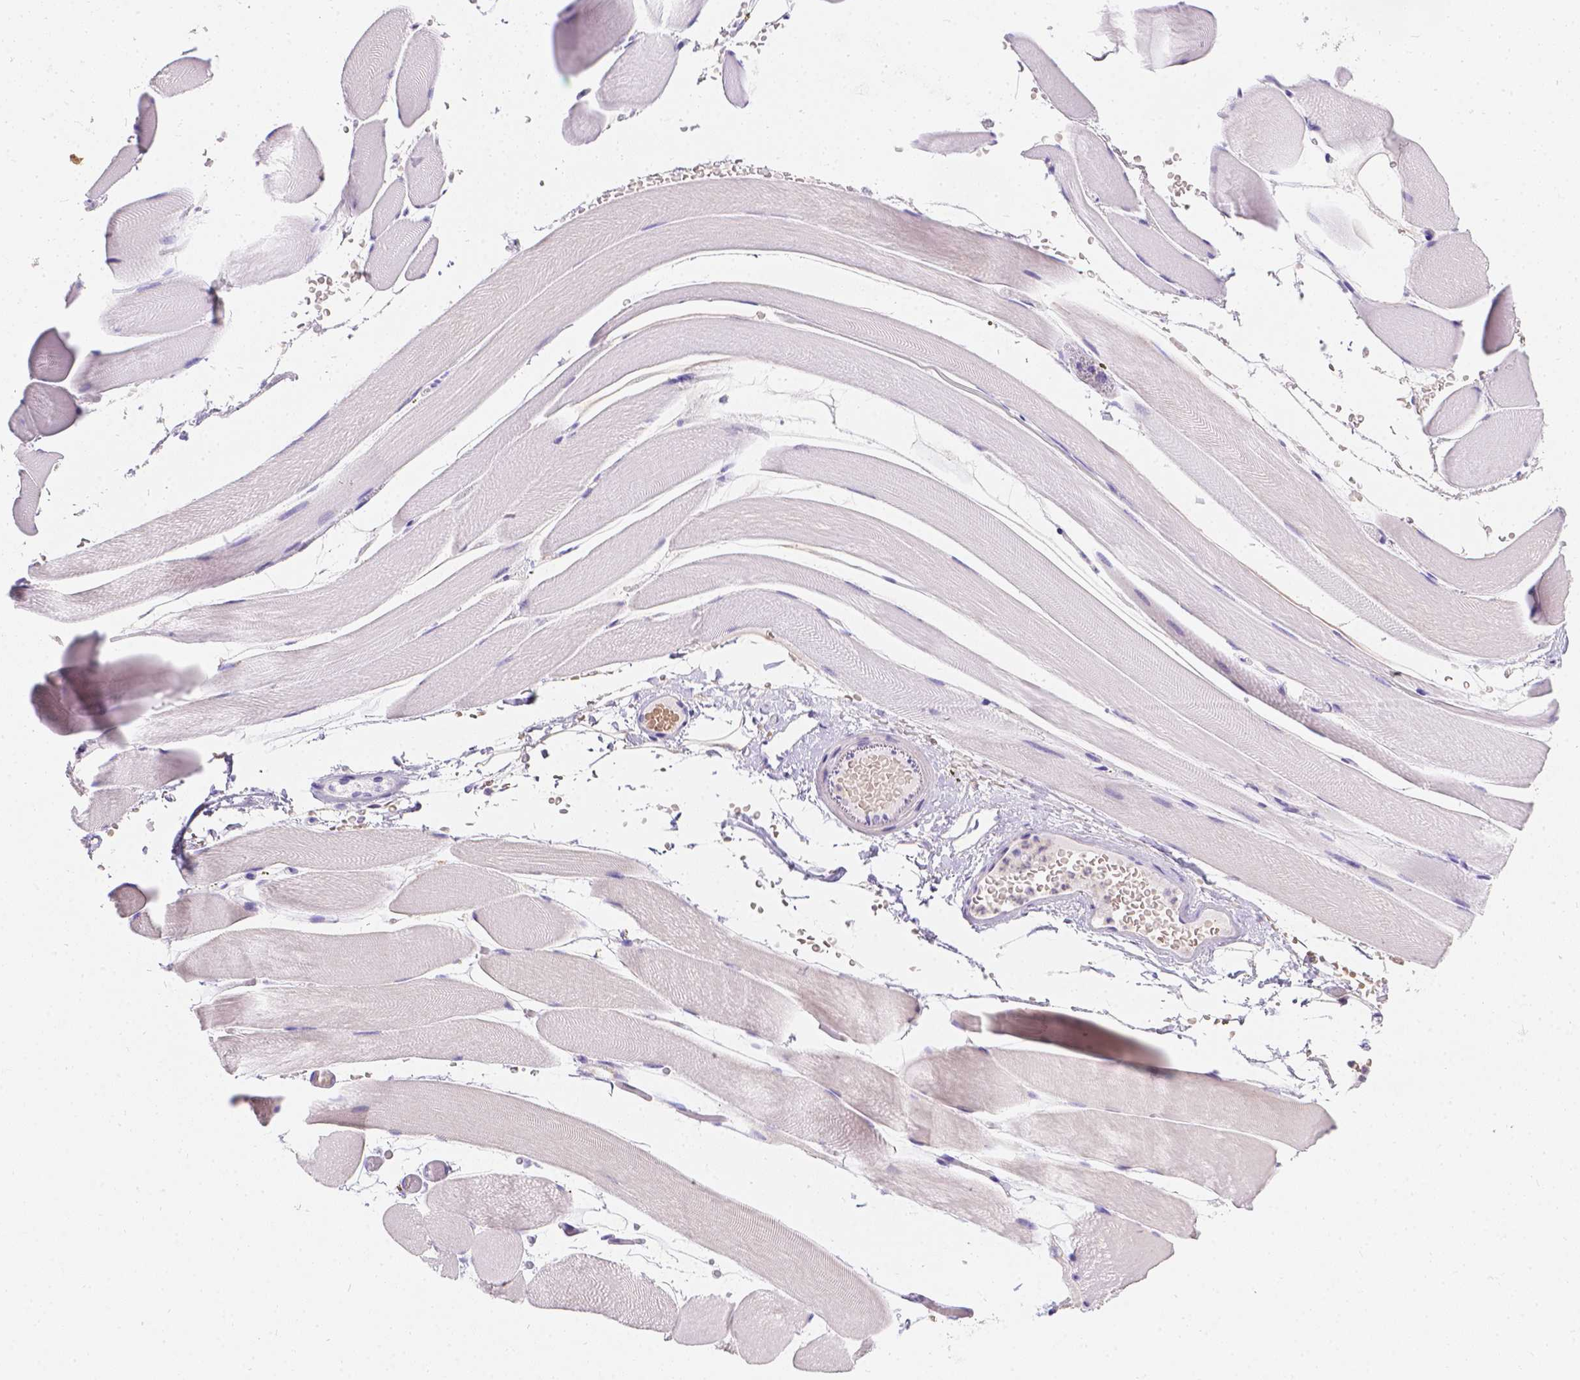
{"staining": {"intensity": "negative", "quantity": "none", "location": "none"}, "tissue": "skeletal muscle", "cell_type": "Myocytes", "image_type": "normal", "snomed": [{"axis": "morphology", "description": "Normal tissue, NOS"}, {"axis": "topography", "description": "Skeletal muscle"}], "caption": "This is an IHC image of unremarkable skeletal muscle. There is no staining in myocytes.", "gene": "GNRHR", "patient": {"sex": "female", "age": 37}}